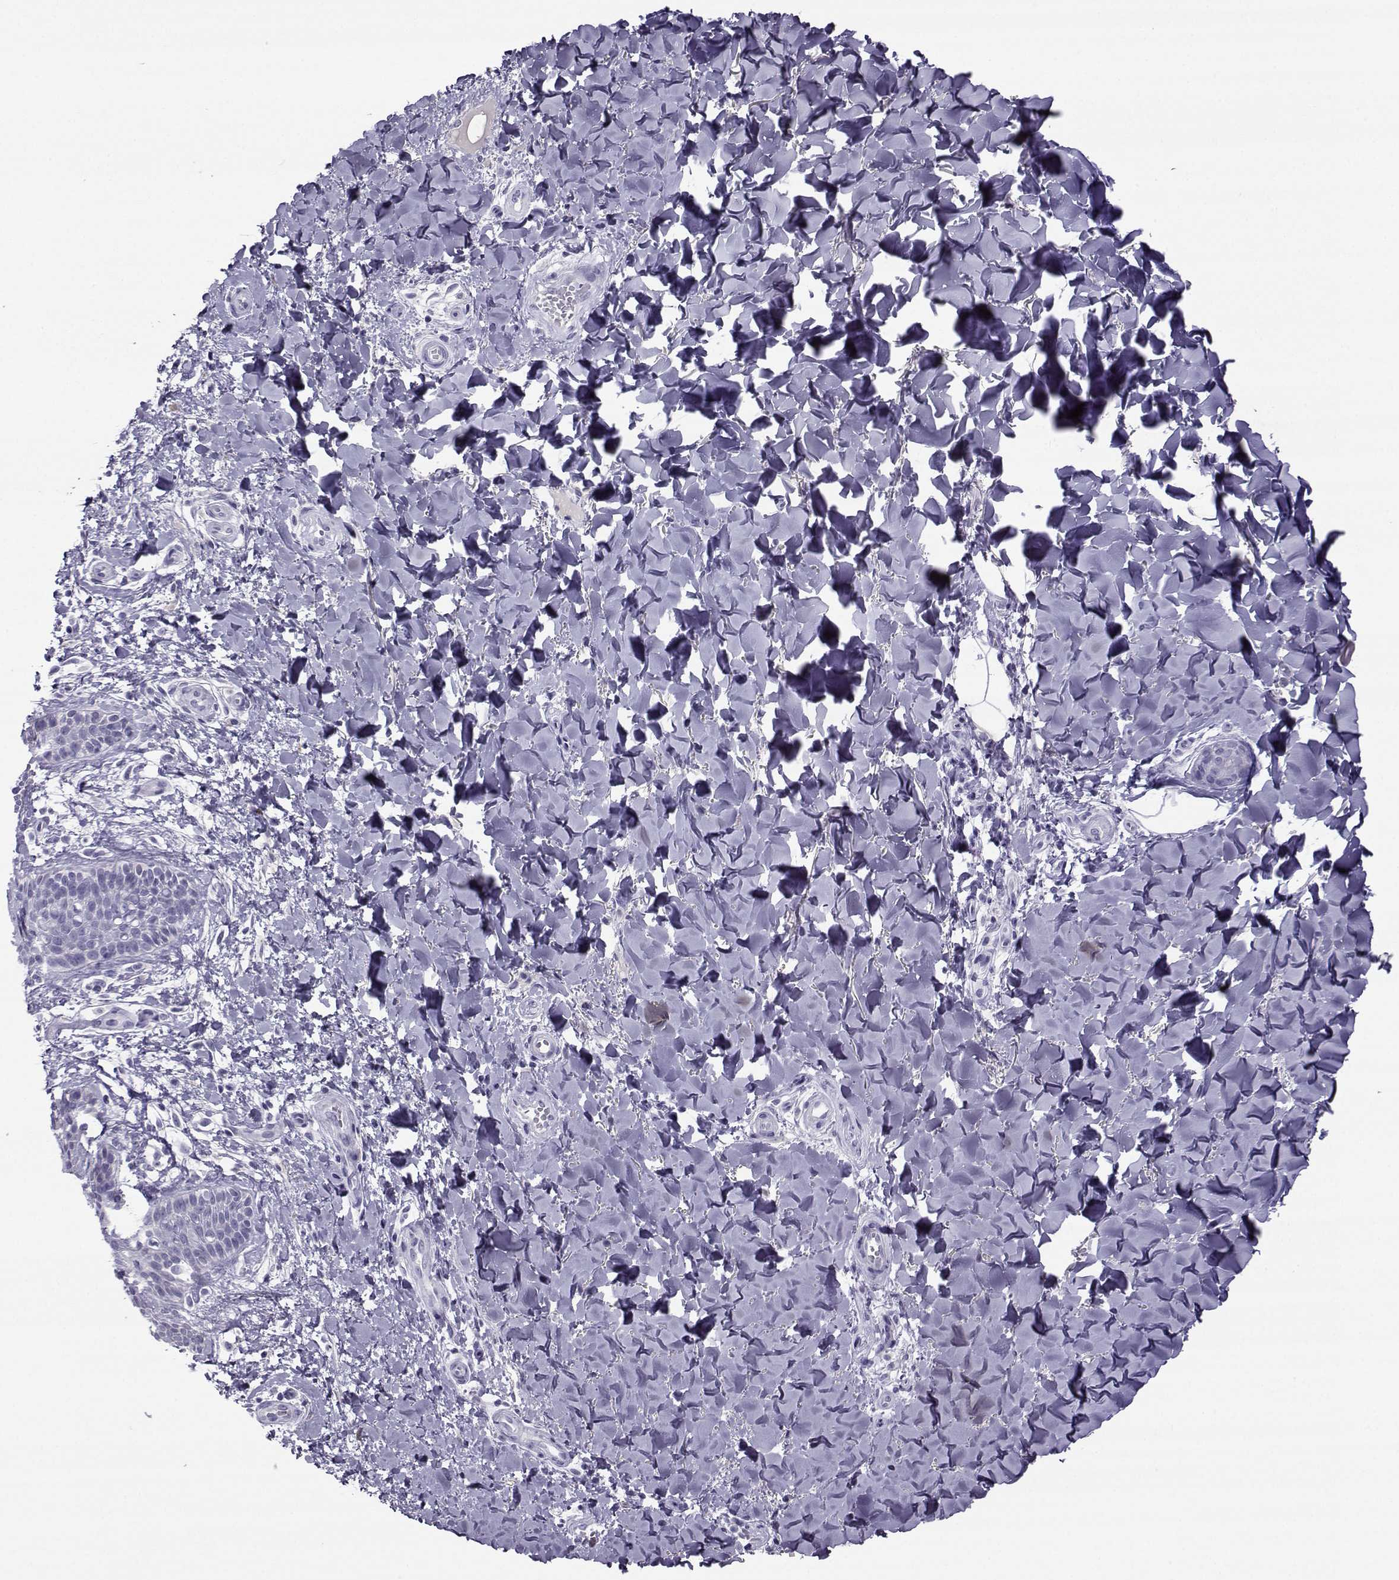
{"staining": {"intensity": "negative", "quantity": "none", "location": "none"}, "tissue": "skin", "cell_type": "Epidermal cells", "image_type": "normal", "snomed": [{"axis": "morphology", "description": "Normal tissue, NOS"}, {"axis": "topography", "description": "Anal"}], "caption": "IHC of benign human skin shows no staining in epidermal cells.", "gene": "ARMC2", "patient": {"sex": "male", "age": 36}}